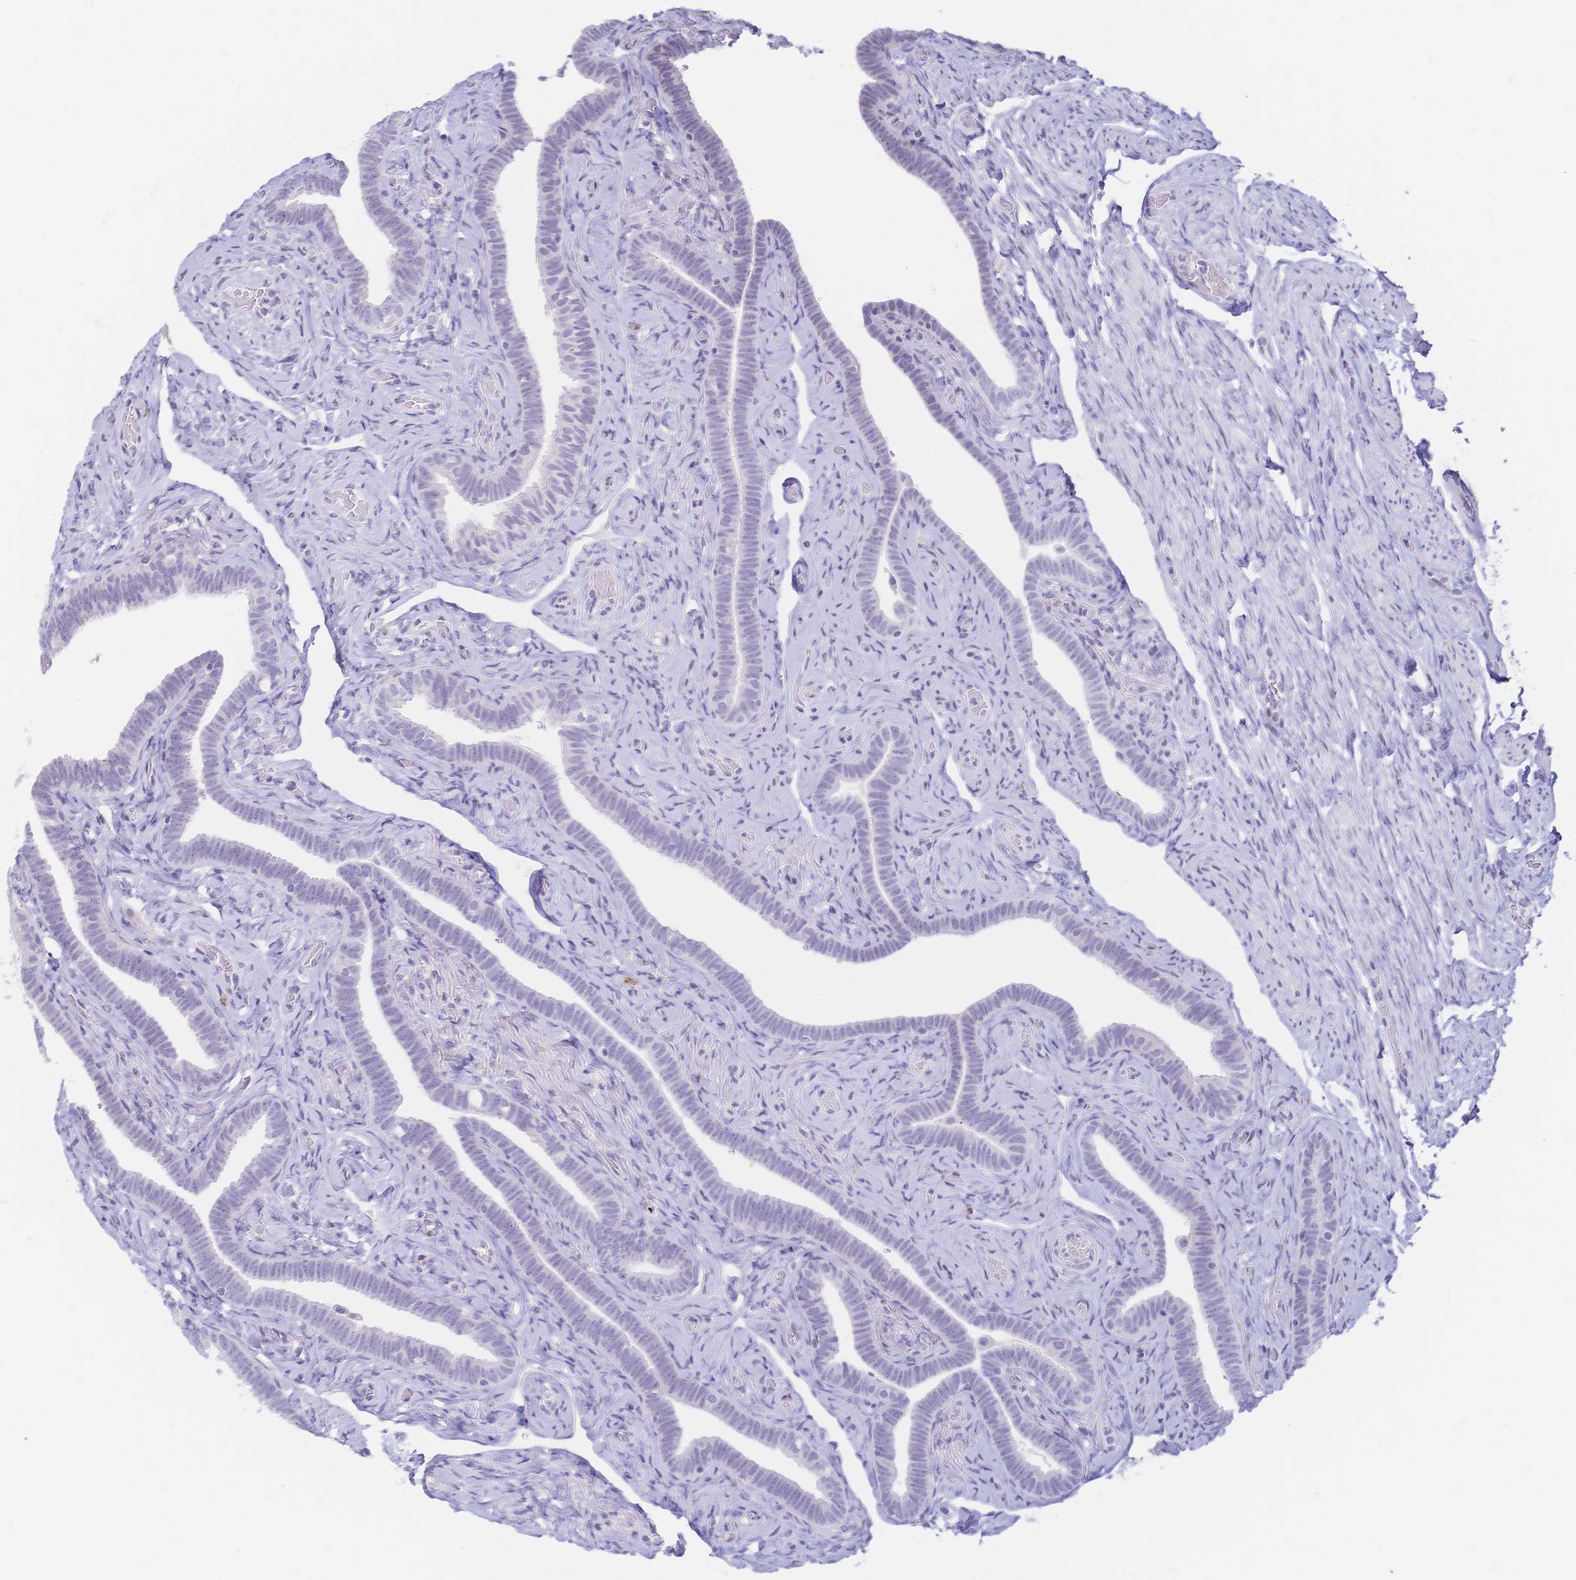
{"staining": {"intensity": "negative", "quantity": "none", "location": "none"}, "tissue": "fallopian tube", "cell_type": "Glandular cells", "image_type": "normal", "snomed": [{"axis": "morphology", "description": "Normal tissue, NOS"}, {"axis": "topography", "description": "Fallopian tube"}], "caption": "High magnification brightfield microscopy of benign fallopian tube stained with DAB (3,3'-diaminobenzidine) (brown) and counterstained with hematoxylin (blue): glandular cells show no significant positivity. (DAB immunohistochemistry visualized using brightfield microscopy, high magnification).", "gene": "CR2", "patient": {"sex": "female", "age": 69}}